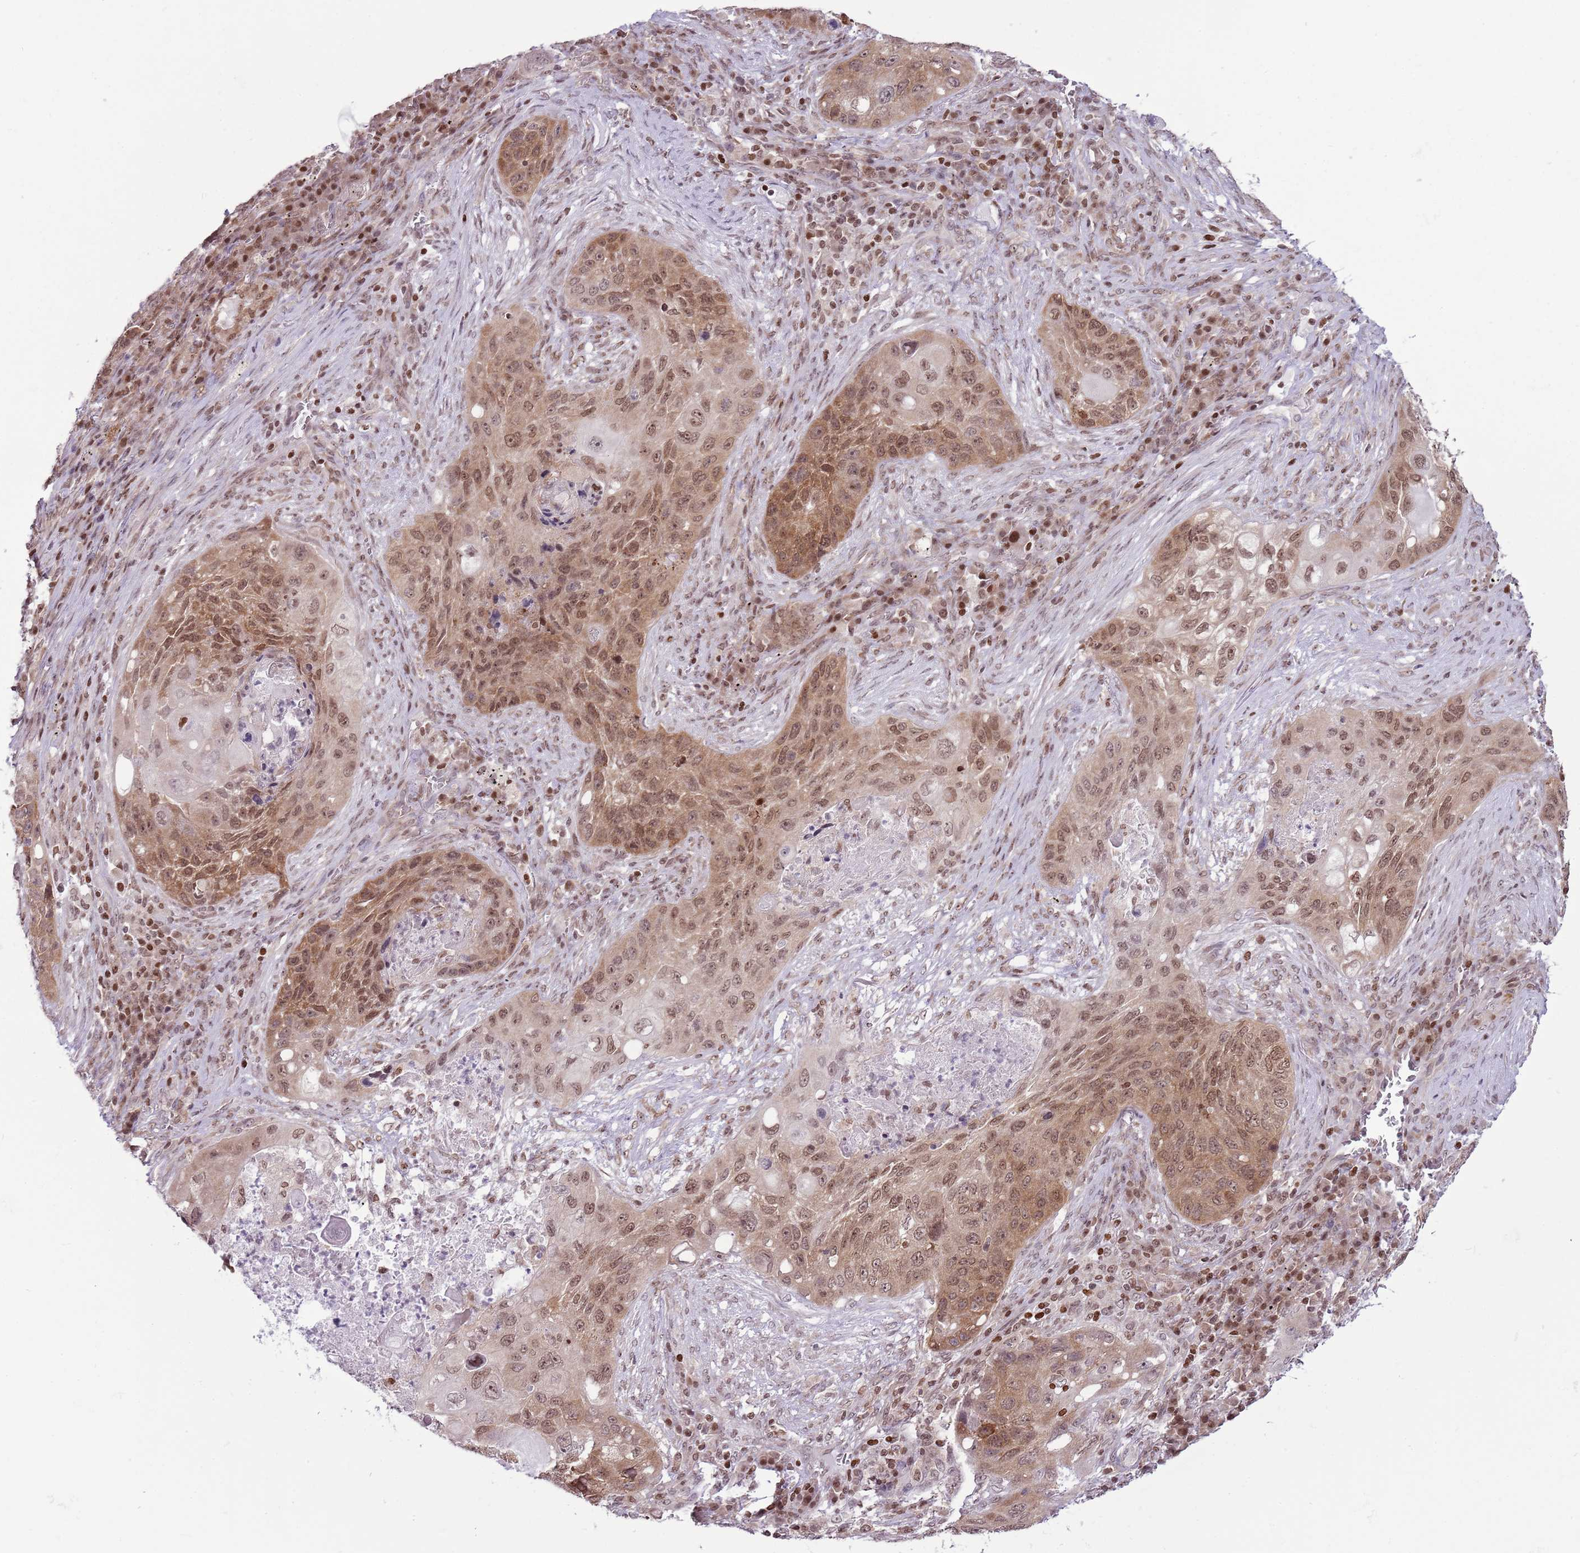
{"staining": {"intensity": "moderate", "quantity": ">75%", "location": "cytoplasmic/membranous,nuclear"}, "tissue": "lung cancer", "cell_type": "Tumor cells", "image_type": "cancer", "snomed": [{"axis": "morphology", "description": "Squamous cell carcinoma, NOS"}, {"axis": "topography", "description": "Lung"}], "caption": "A medium amount of moderate cytoplasmic/membranous and nuclear staining is present in approximately >75% of tumor cells in squamous cell carcinoma (lung) tissue. Immunohistochemistry stains the protein in brown and the nuclei are stained blue.", "gene": "SELENOH", "patient": {"sex": "female", "age": 63}}